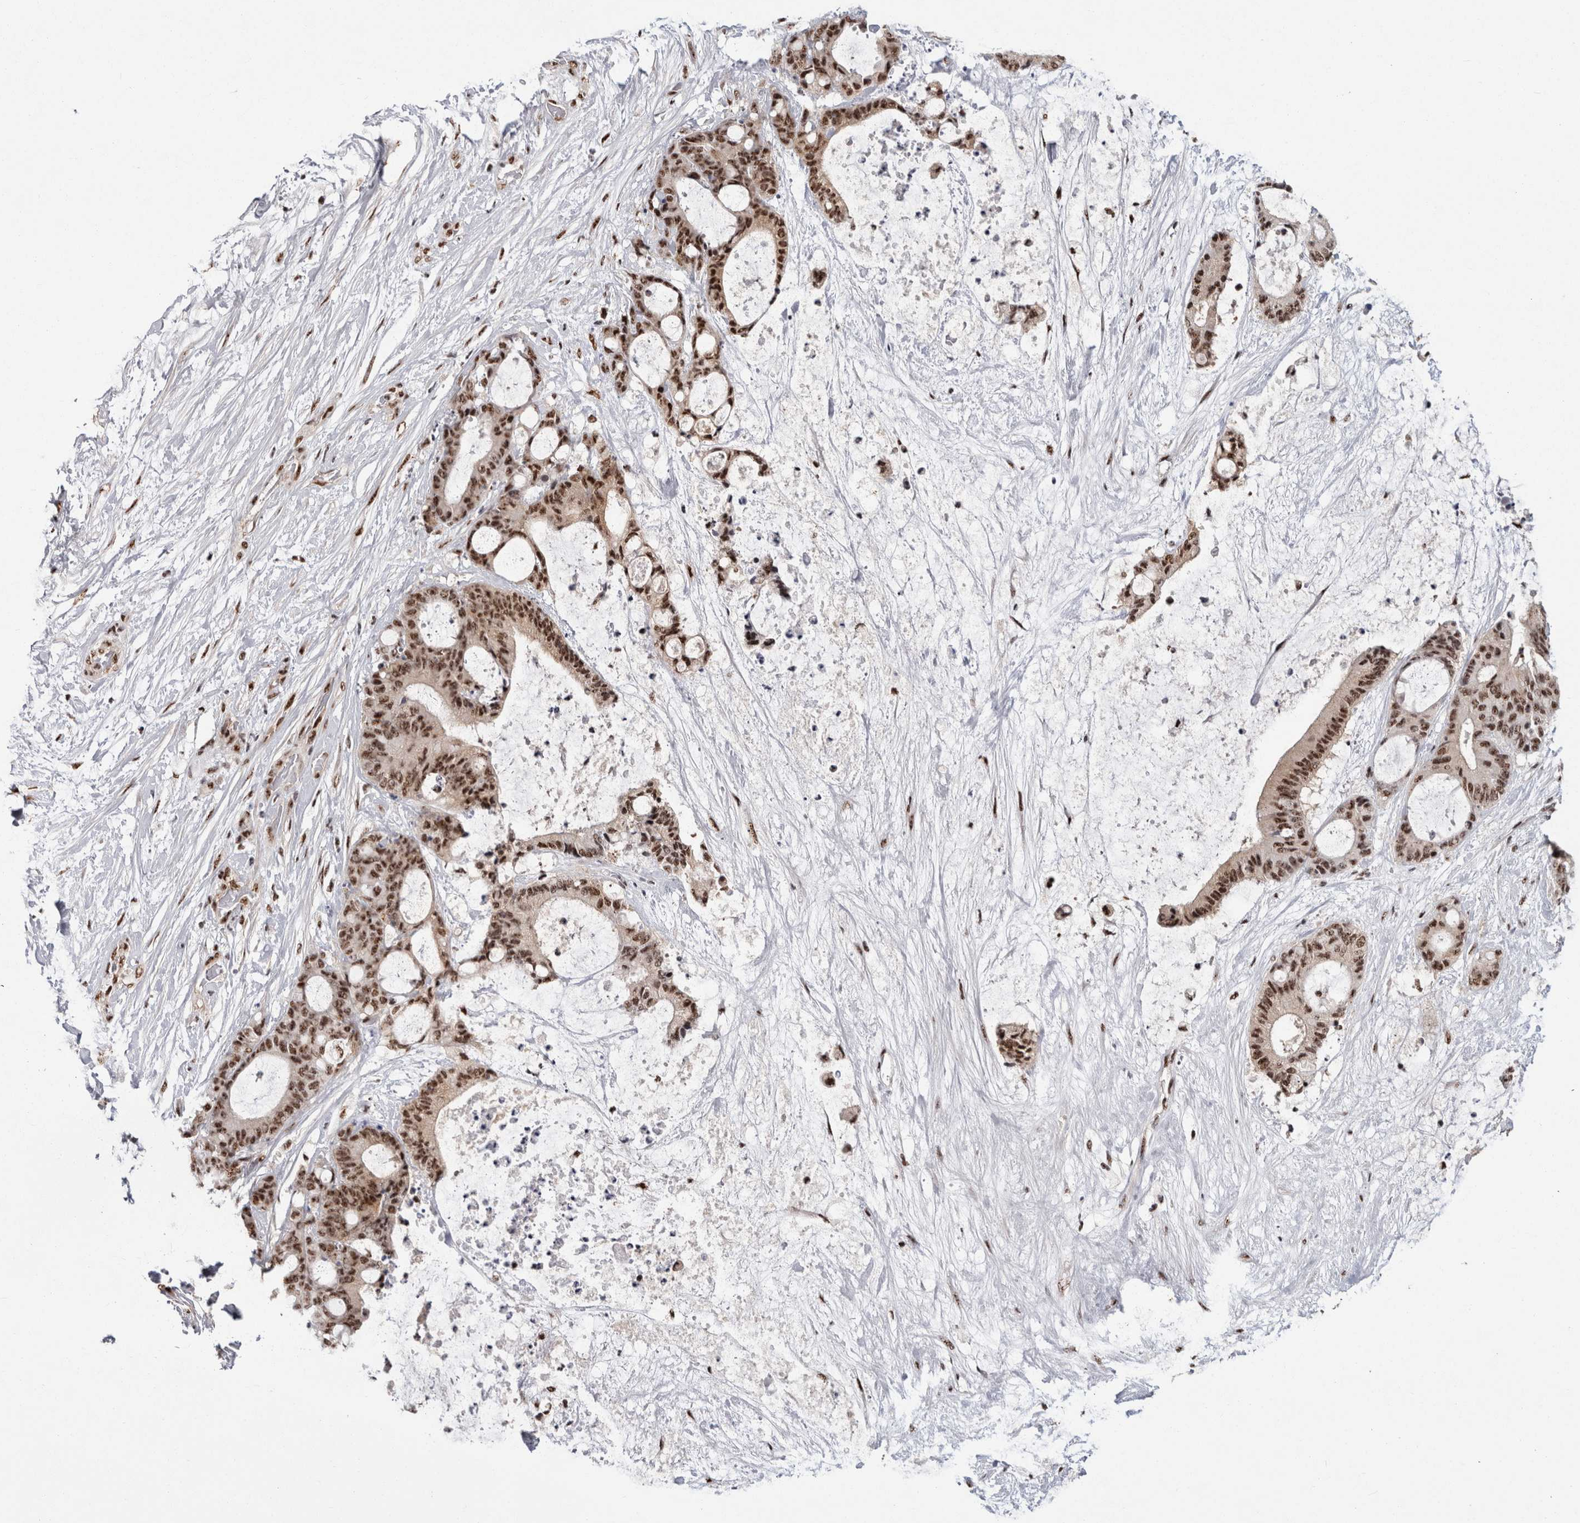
{"staining": {"intensity": "moderate", "quantity": ">75%", "location": "nuclear"}, "tissue": "liver cancer", "cell_type": "Tumor cells", "image_type": "cancer", "snomed": [{"axis": "morphology", "description": "Cholangiocarcinoma"}, {"axis": "topography", "description": "Liver"}], "caption": "Human liver cancer stained for a protein (brown) shows moderate nuclear positive positivity in approximately >75% of tumor cells.", "gene": "MKNK1", "patient": {"sex": "female", "age": 73}}